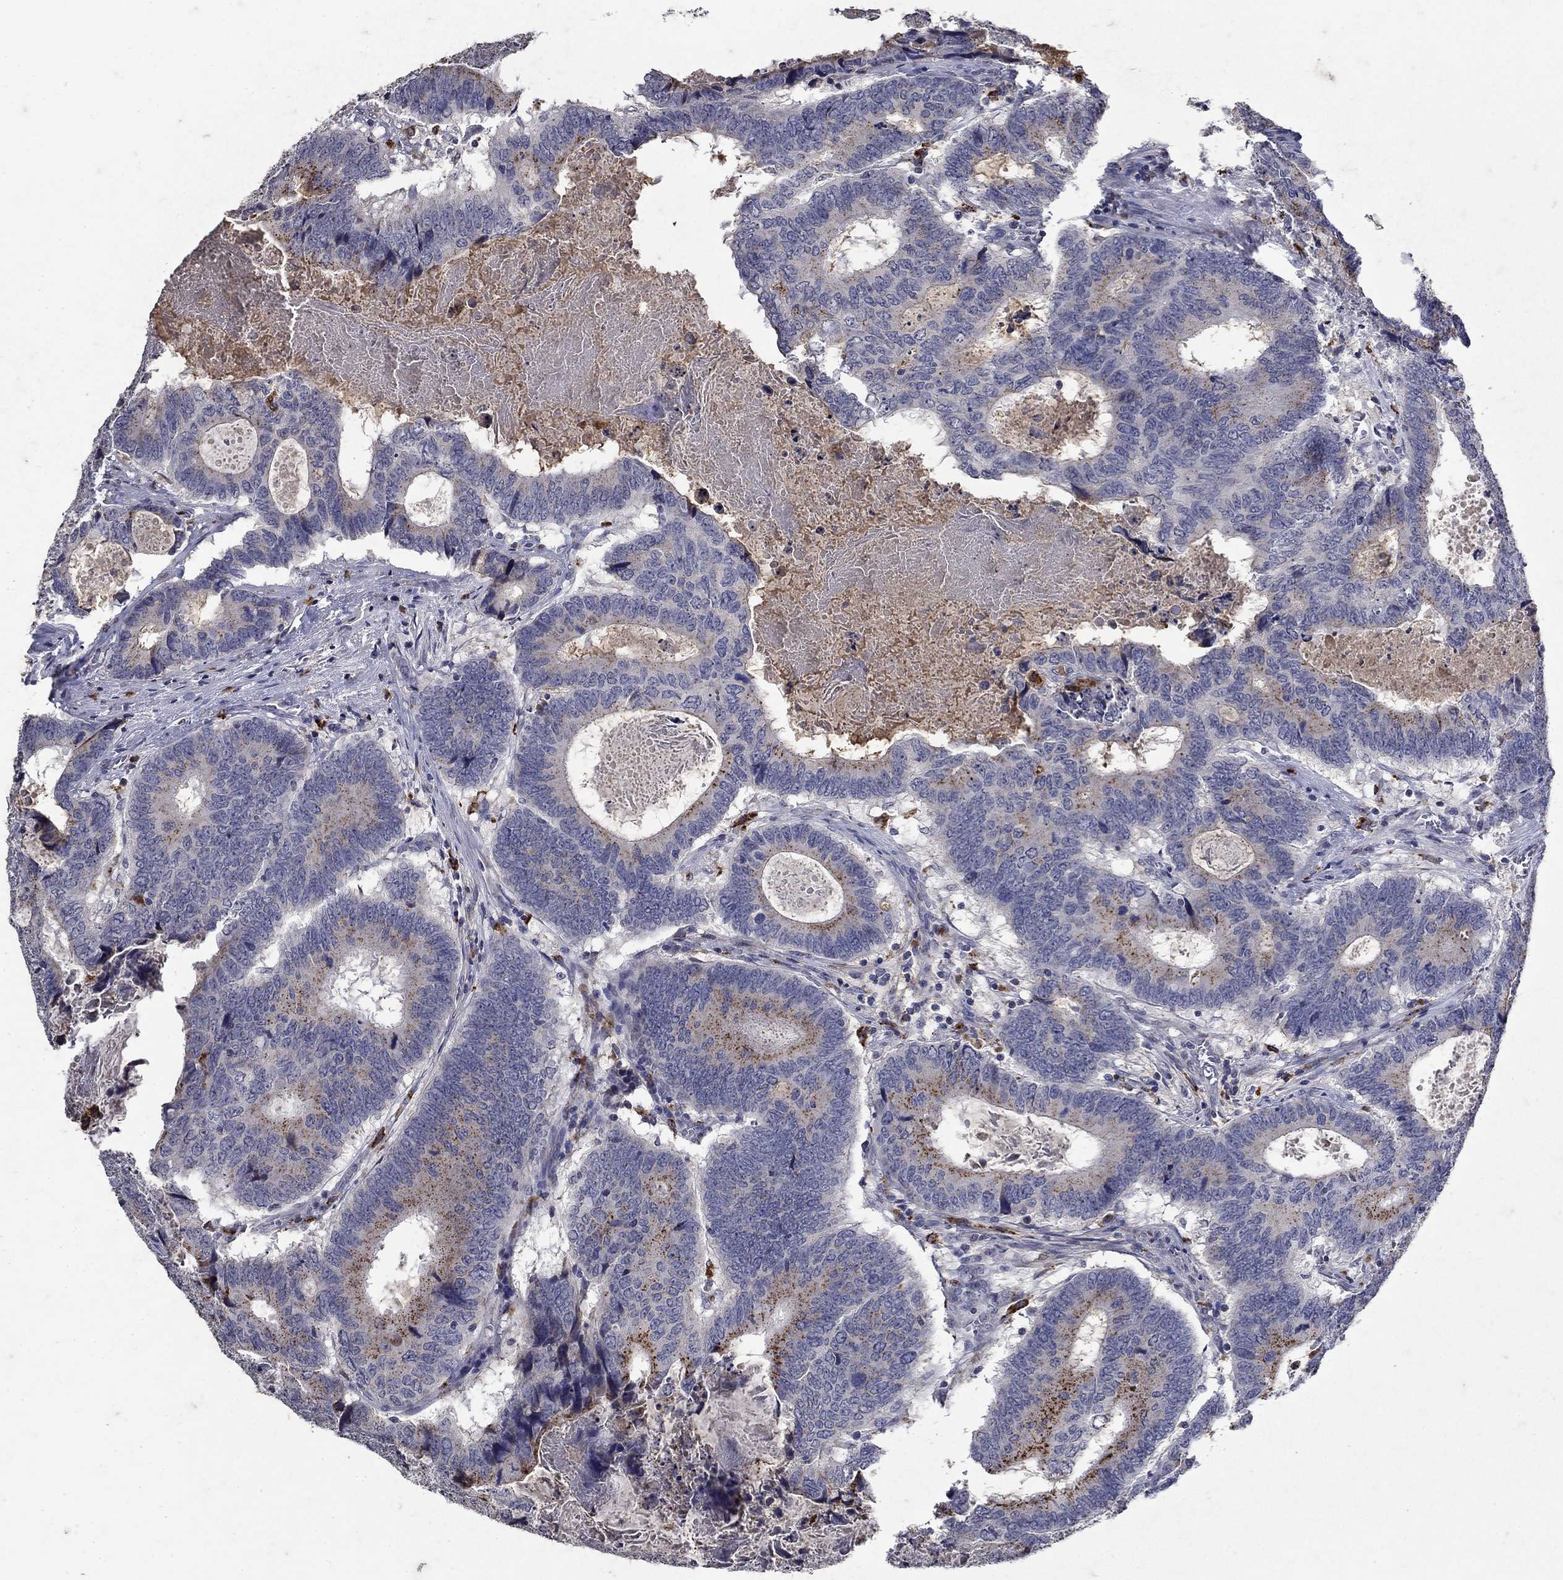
{"staining": {"intensity": "moderate", "quantity": "<25%", "location": "cytoplasmic/membranous"}, "tissue": "colorectal cancer", "cell_type": "Tumor cells", "image_type": "cancer", "snomed": [{"axis": "morphology", "description": "Adenocarcinoma, NOS"}, {"axis": "topography", "description": "Colon"}], "caption": "DAB immunohistochemical staining of colorectal adenocarcinoma shows moderate cytoplasmic/membranous protein staining in about <25% of tumor cells.", "gene": "NPC2", "patient": {"sex": "female", "age": 82}}